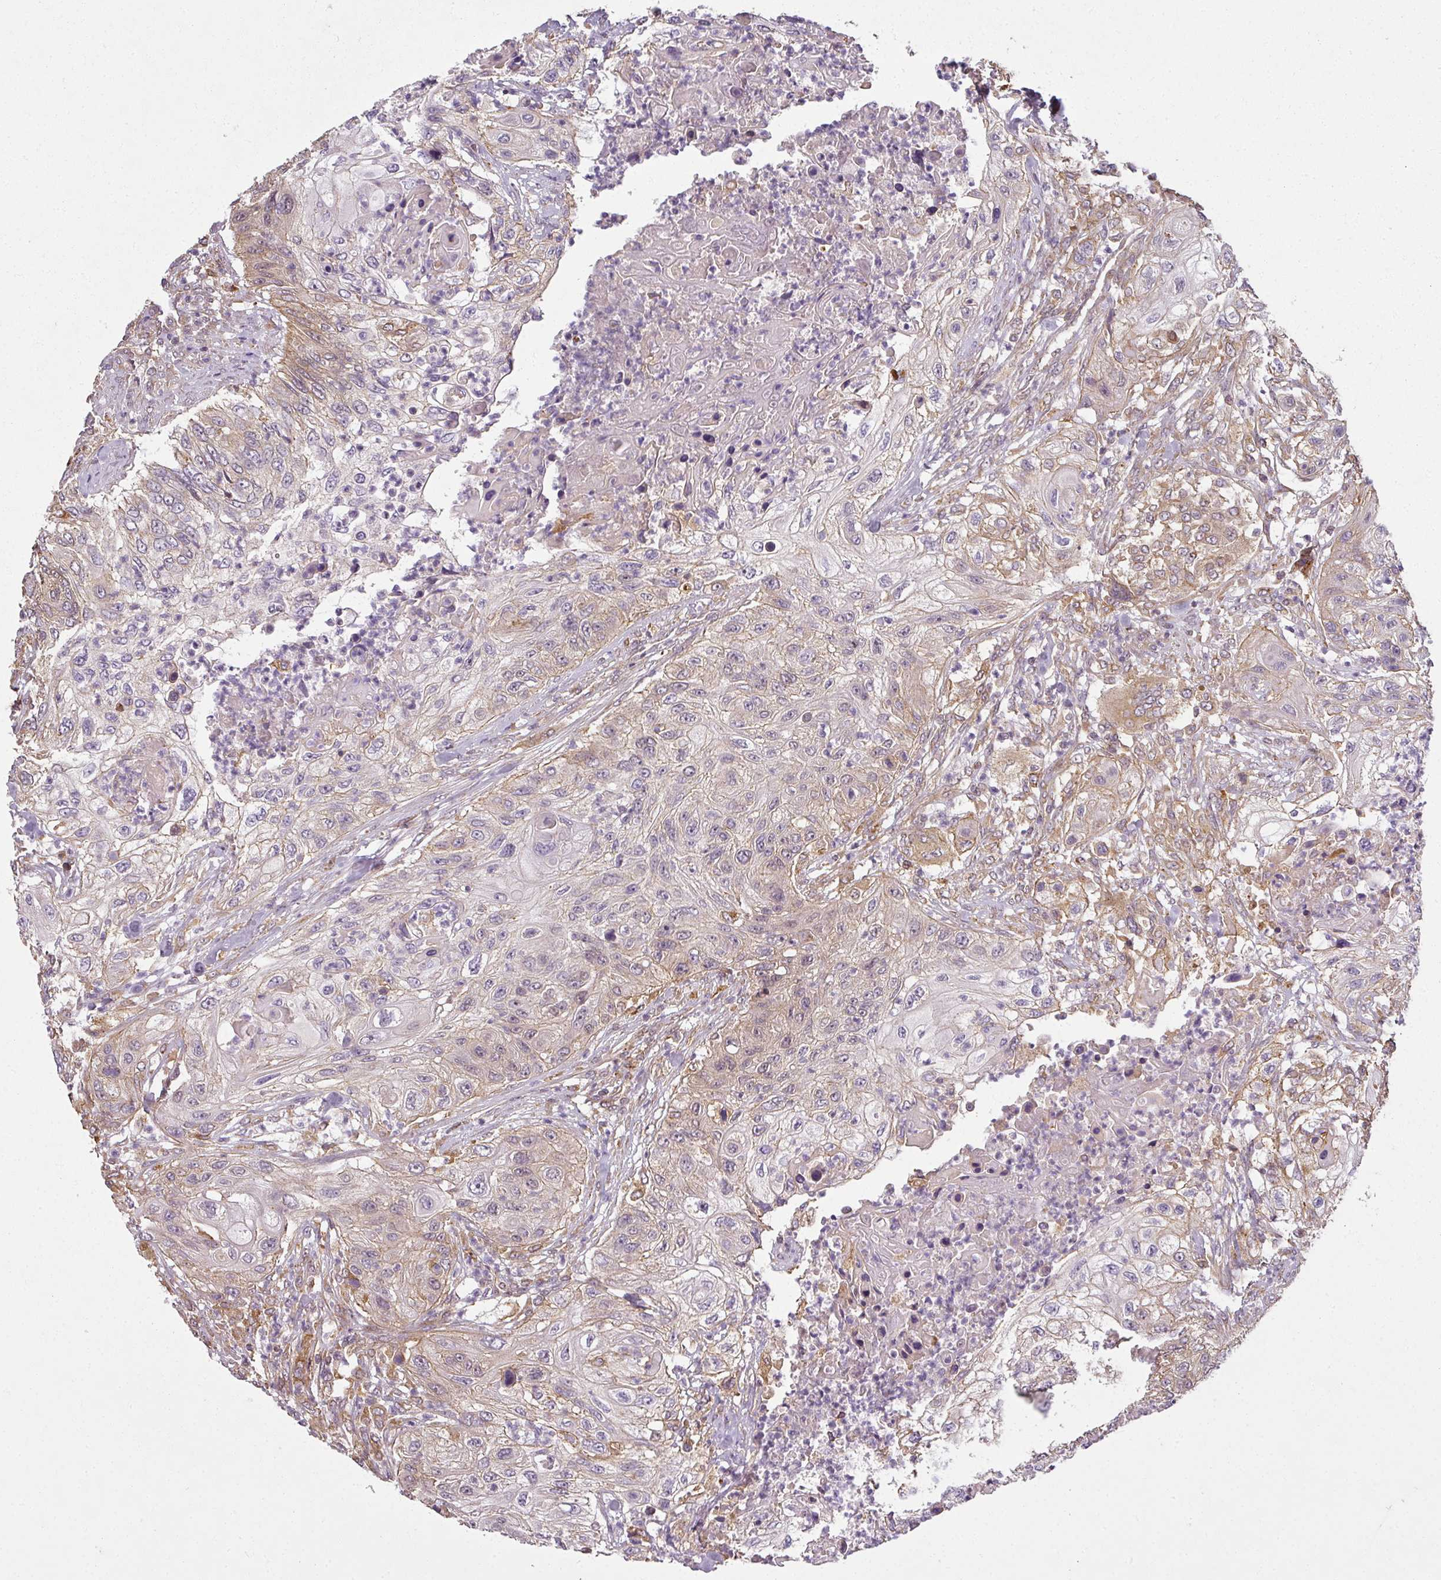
{"staining": {"intensity": "weak", "quantity": "25%-75%", "location": "cytoplasmic/membranous,nuclear"}, "tissue": "urothelial cancer", "cell_type": "Tumor cells", "image_type": "cancer", "snomed": [{"axis": "morphology", "description": "Urothelial carcinoma, High grade"}, {"axis": "topography", "description": "Urinary bladder"}], "caption": "The histopathology image shows staining of urothelial carcinoma (high-grade), revealing weak cytoplasmic/membranous and nuclear protein positivity (brown color) within tumor cells.", "gene": "DIMT1", "patient": {"sex": "female", "age": 60}}